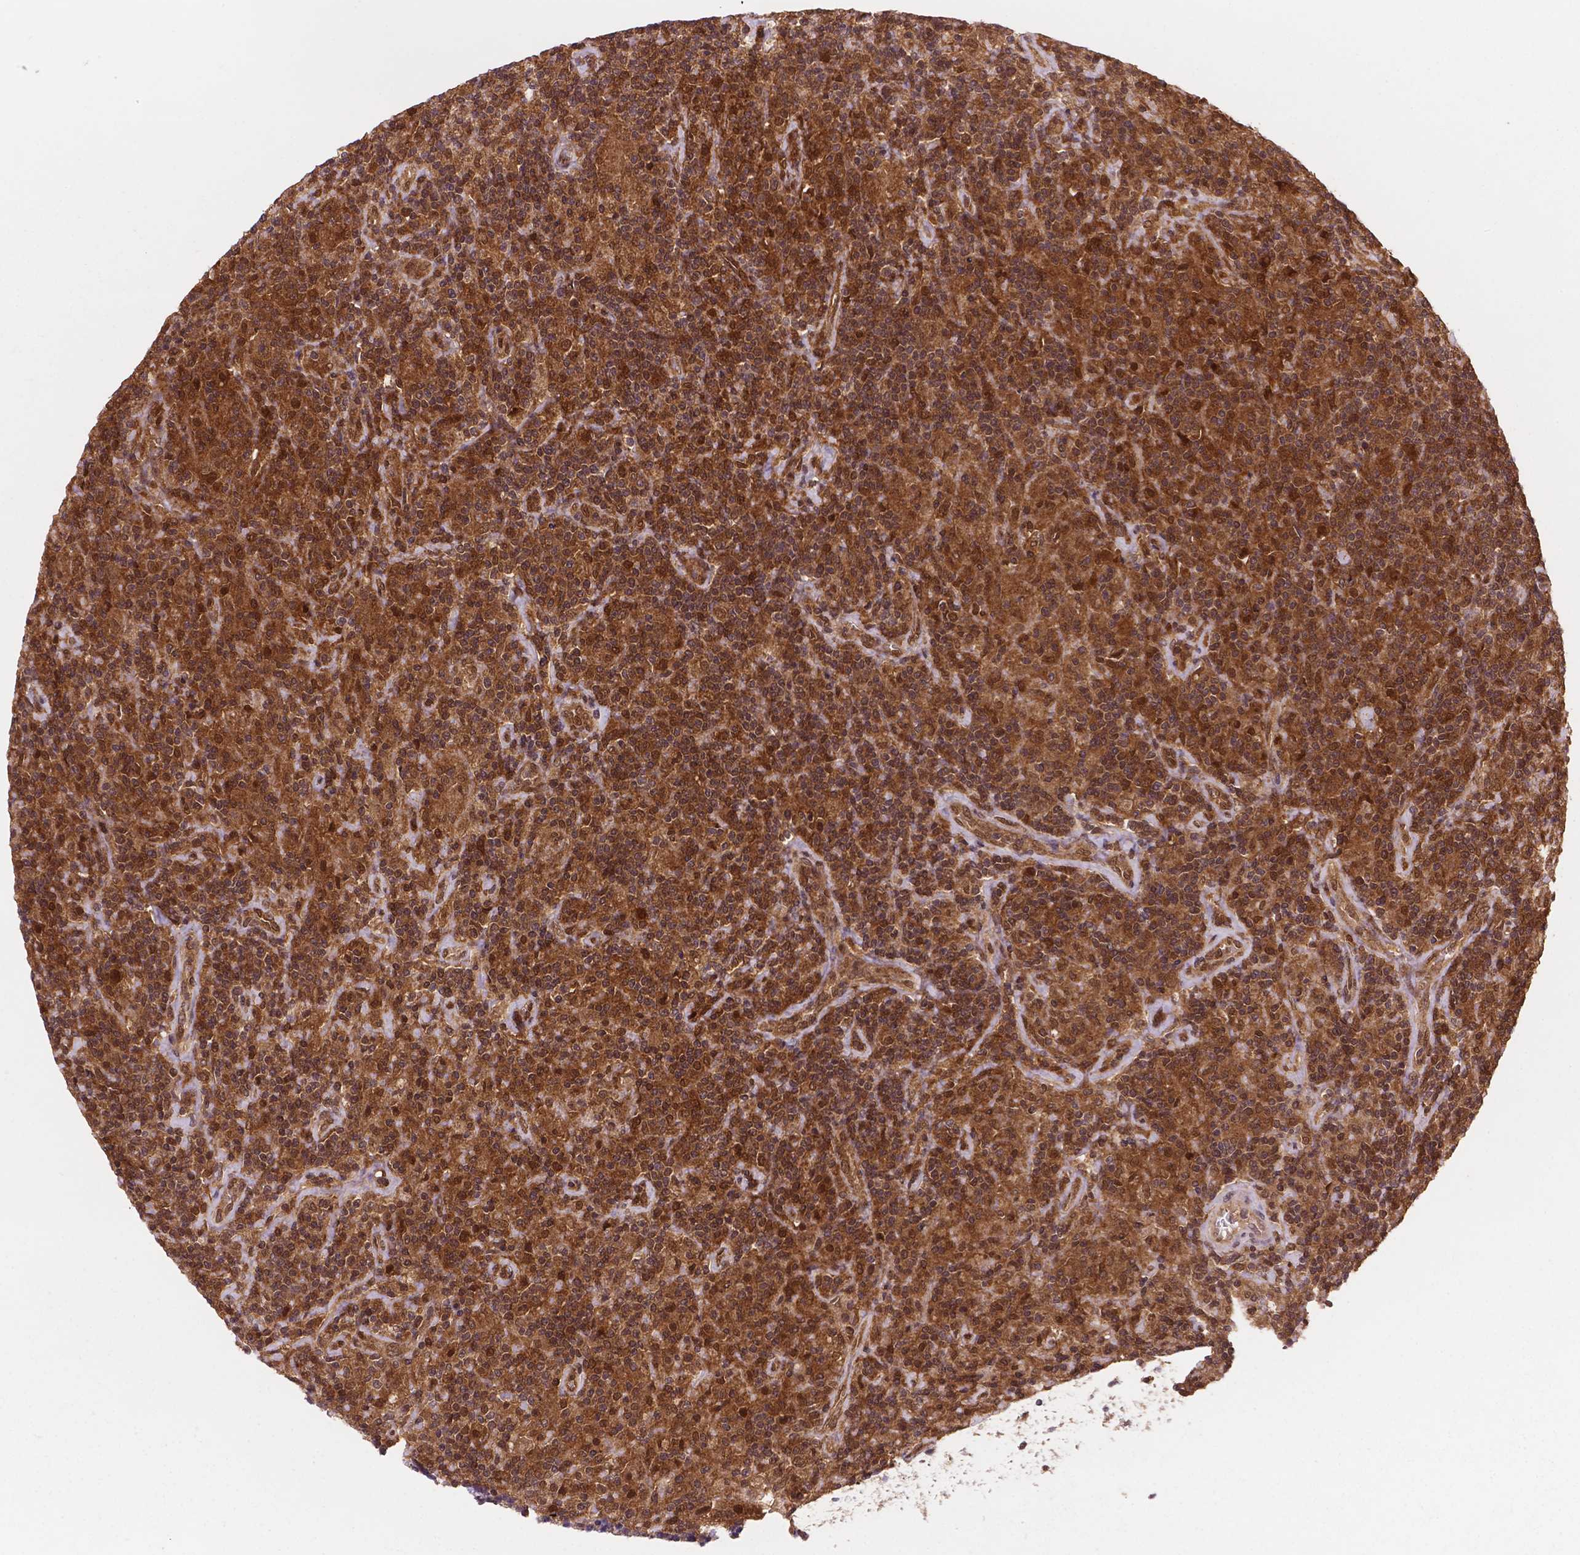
{"staining": {"intensity": "moderate", "quantity": ">75%", "location": "cytoplasmic/membranous,nuclear"}, "tissue": "lymphoma", "cell_type": "Tumor cells", "image_type": "cancer", "snomed": [{"axis": "morphology", "description": "Hodgkin's disease, NOS"}, {"axis": "topography", "description": "Lymph node"}], "caption": "This histopathology image demonstrates Hodgkin's disease stained with immunohistochemistry to label a protein in brown. The cytoplasmic/membranous and nuclear of tumor cells show moderate positivity for the protein. Nuclei are counter-stained blue.", "gene": "UBE2L6", "patient": {"sex": "male", "age": 70}}